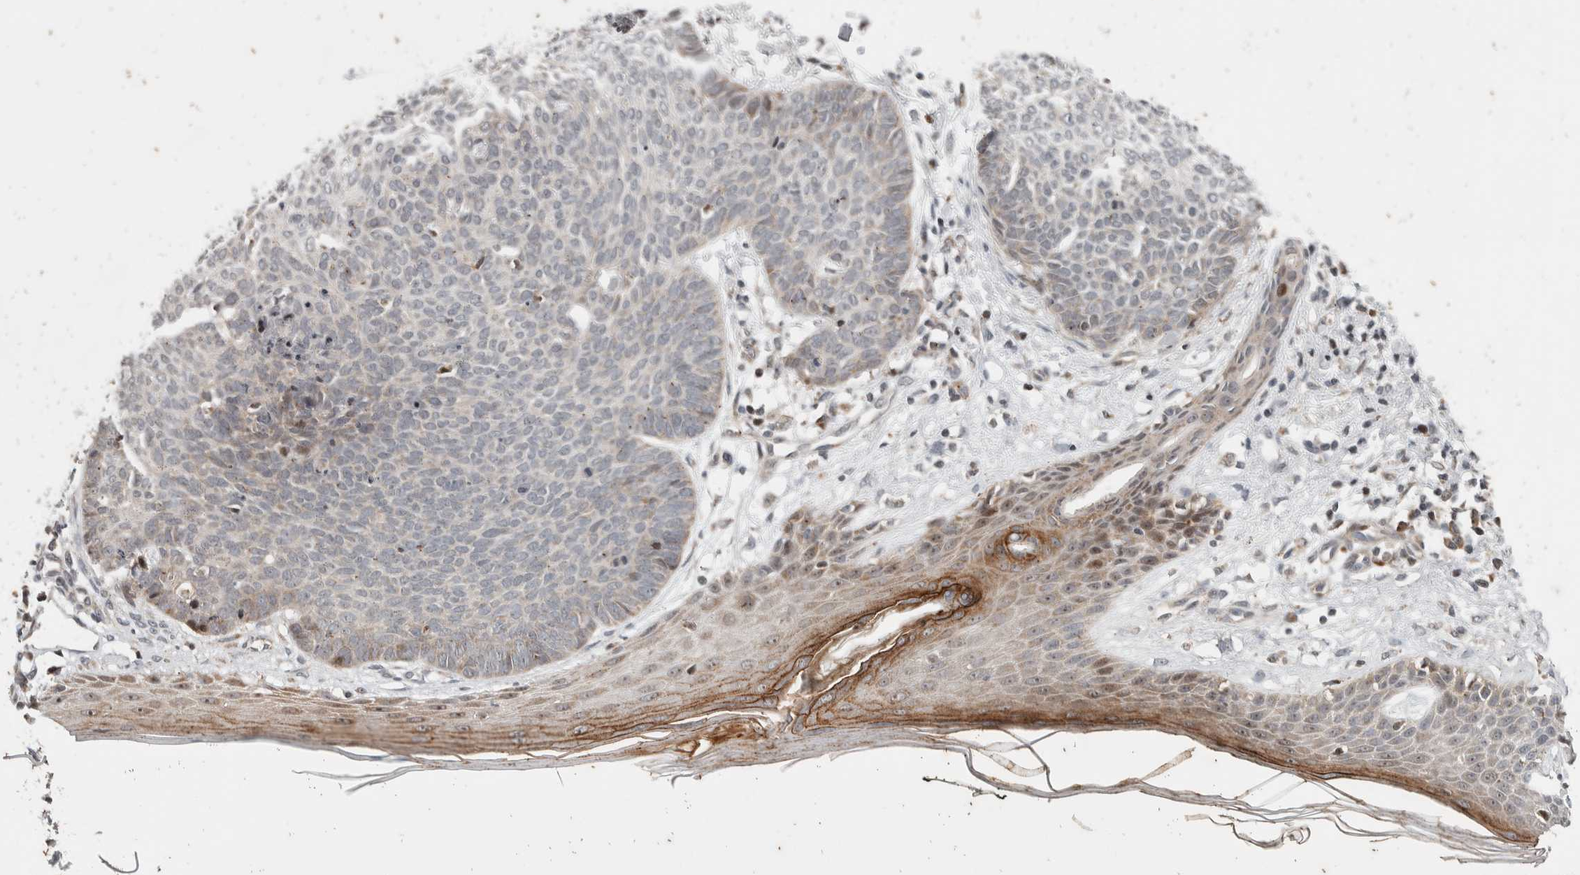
{"staining": {"intensity": "negative", "quantity": "none", "location": "none"}, "tissue": "skin cancer", "cell_type": "Tumor cells", "image_type": "cancer", "snomed": [{"axis": "morphology", "description": "Normal tissue, NOS"}, {"axis": "morphology", "description": "Basal cell carcinoma"}, {"axis": "topography", "description": "Skin"}], "caption": "DAB (3,3'-diaminobenzidine) immunohistochemical staining of human skin cancer displays no significant positivity in tumor cells. Nuclei are stained in blue.", "gene": "ATXN7L1", "patient": {"sex": "male", "age": 50}}